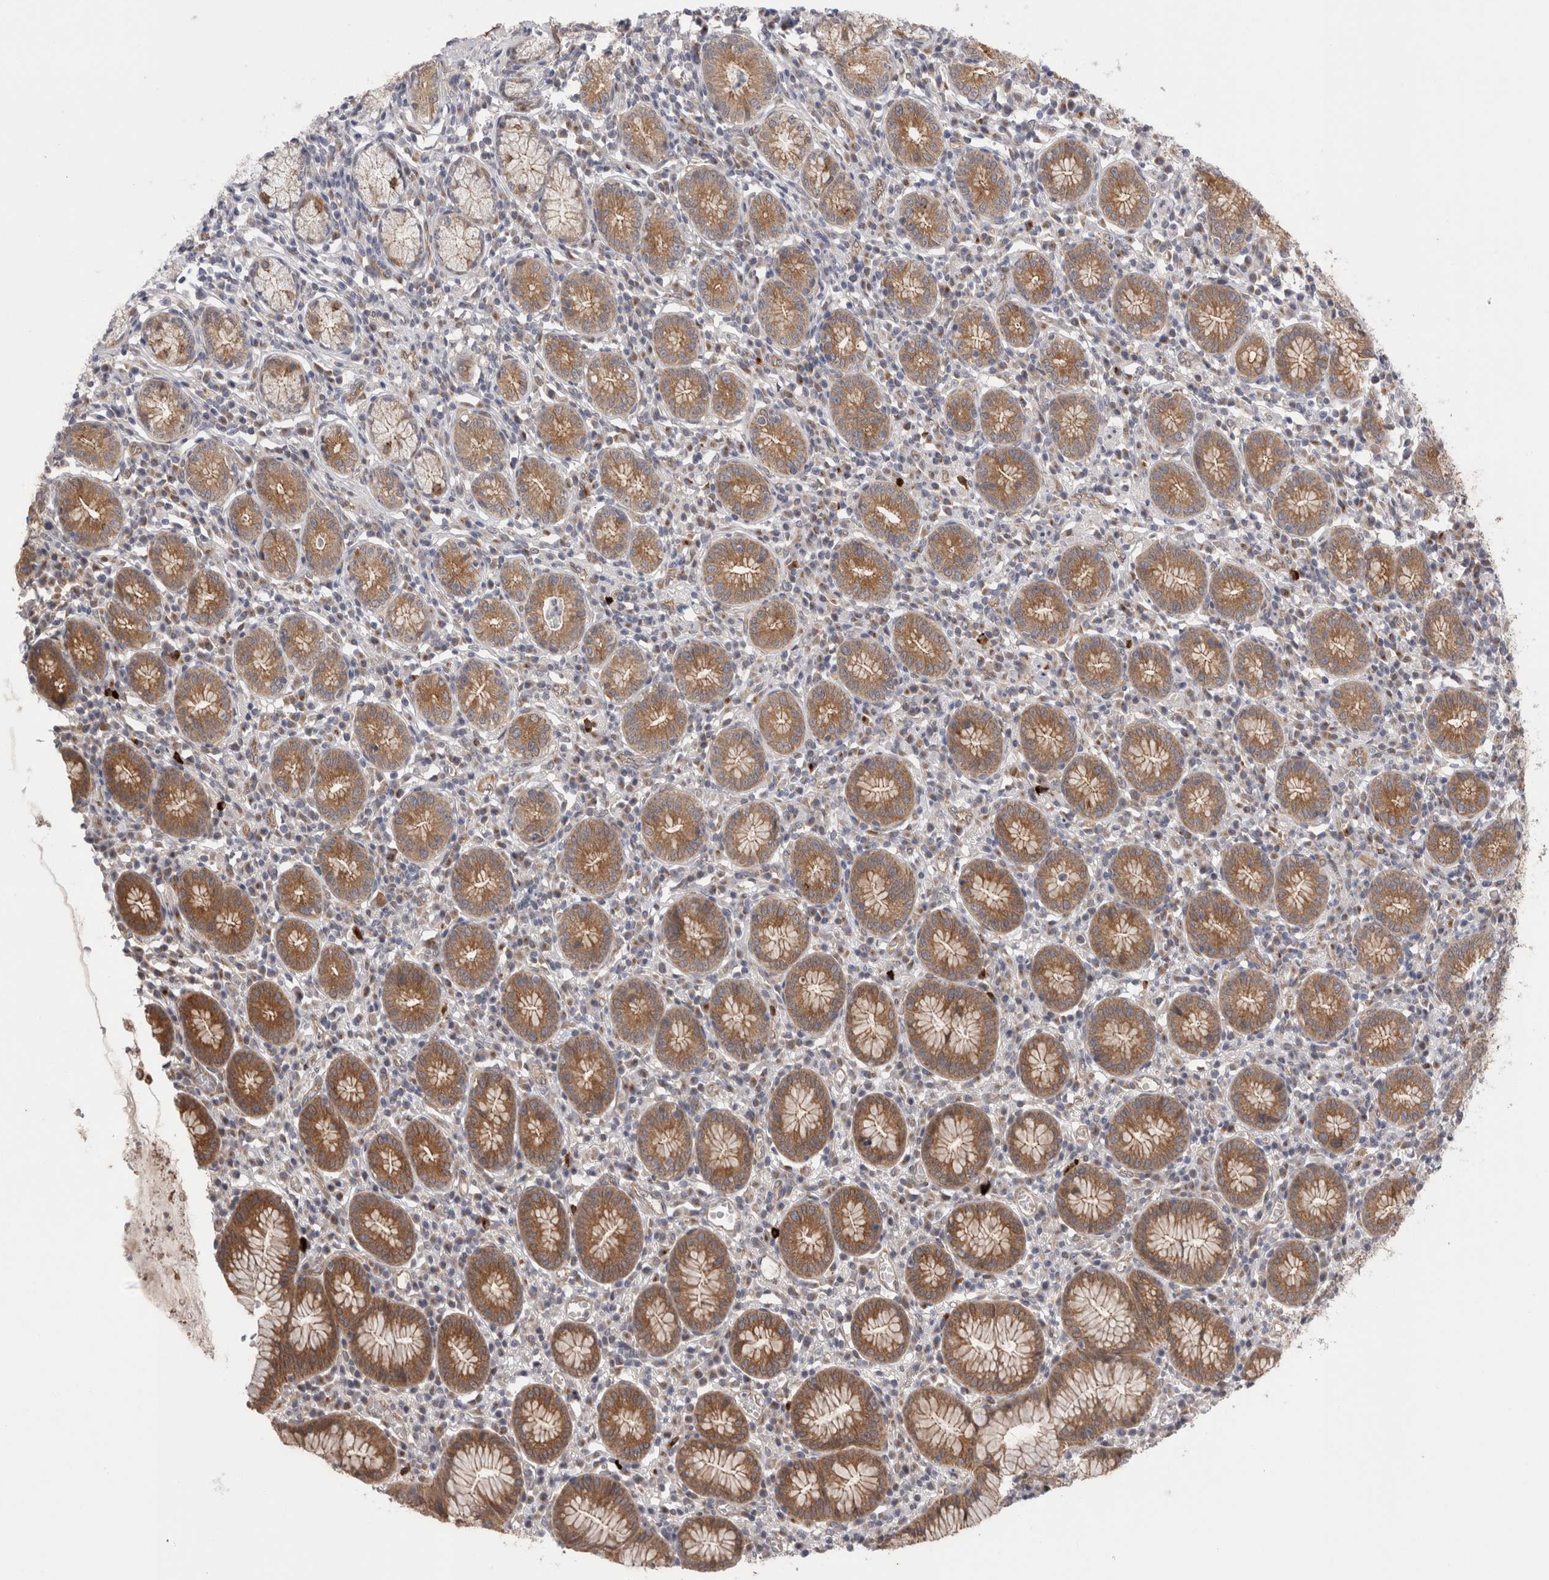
{"staining": {"intensity": "moderate", "quantity": ">75%", "location": "cytoplasmic/membranous"}, "tissue": "stomach", "cell_type": "Glandular cells", "image_type": "normal", "snomed": [{"axis": "morphology", "description": "Normal tissue, NOS"}, {"axis": "topography", "description": "Stomach"}], "caption": "The micrograph demonstrates staining of unremarkable stomach, revealing moderate cytoplasmic/membranous protein staining (brown color) within glandular cells.", "gene": "TAFA5", "patient": {"sex": "male", "age": 55}}